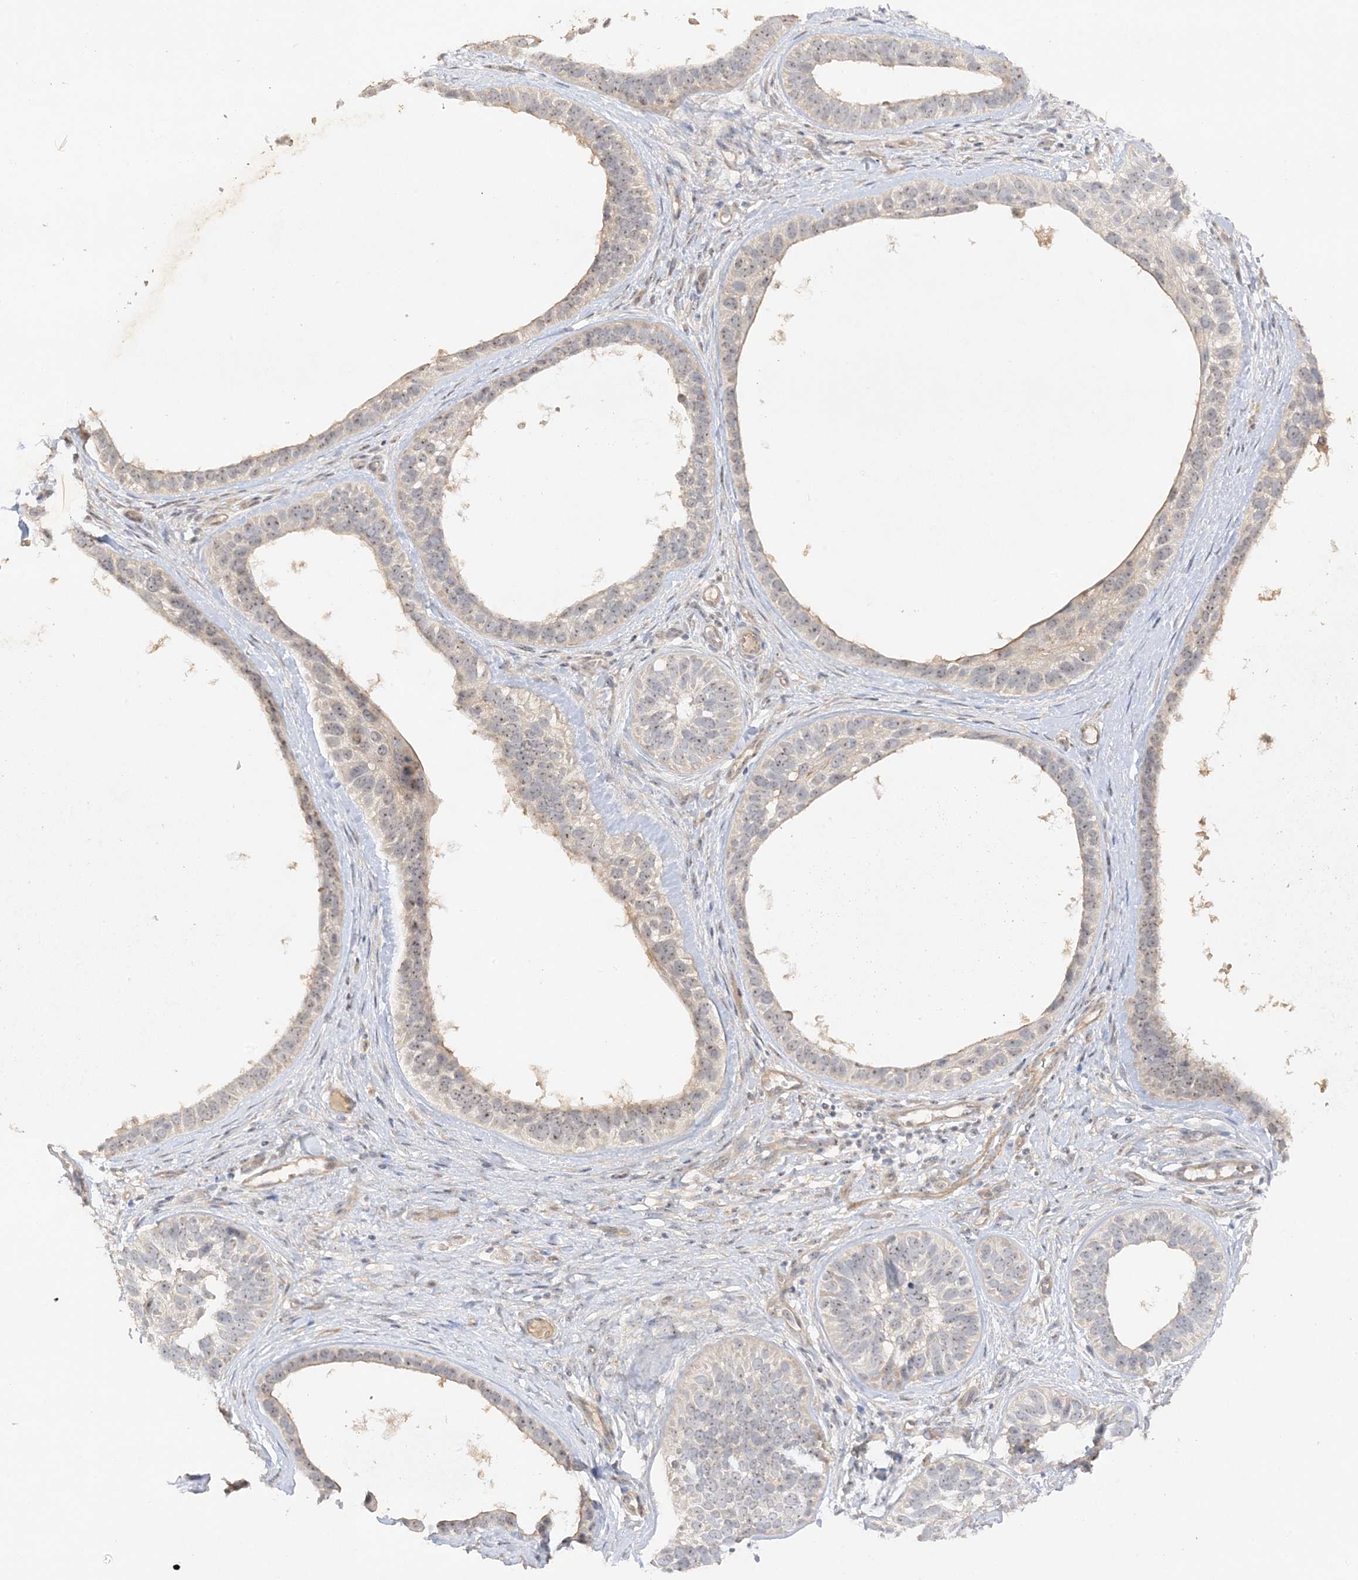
{"staining": {"intensity": "weak", "quantity": "25%-75%", "location": "nuclear"}, "tissue": "skin cancer", "cell_type": "Tumor cells", "image_type": "cancer", "snomed": [{"axis": "morphology", "description": "Basal cell carcinoma"}, {"axis": "topography", "description": "Skin"}], "caption": "Tumor cells display low levels of weak nuclear positivity in about 25%-75% of cells in human basal cell carcinoma (skin).", "gene": "DDX18", "patient": {"sex": "male", "age": 62}}